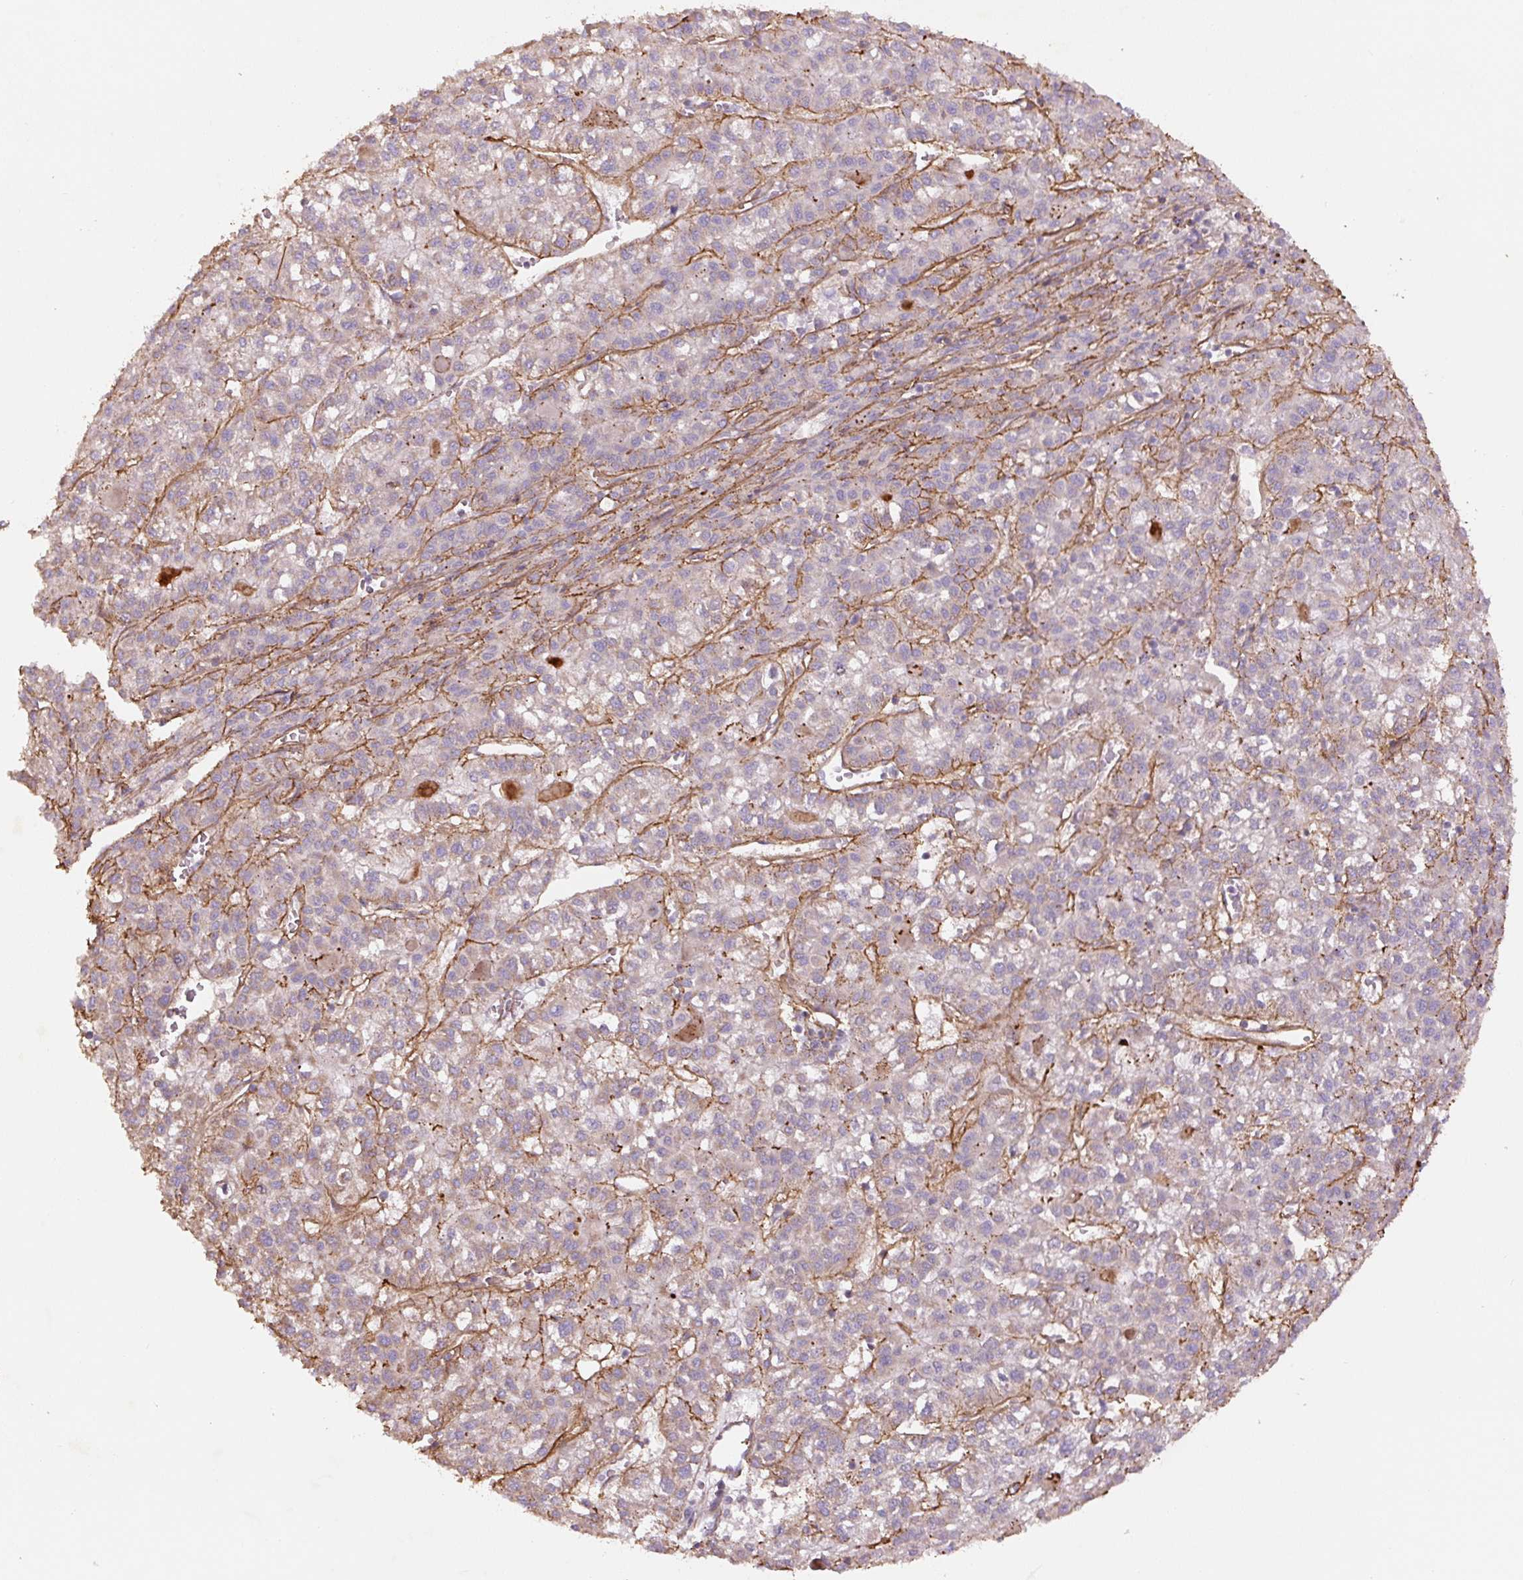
{"staining": {"intensity": "moderate", "quantity": "25%-75%", "location": "cytoplasmic/membranous"}, "tissue": "liver cancer", "cell_type": "Tumor cells", "image_type": "cancer", "snomed": [{"axis": "morphology", "description": "Carcinoma, Hepatocellular, NOS"}, {"axis": "topography", "description": "Liver"}], "caption": "DAB immunohistochemical staining of liver hepatocellular carcinoma reveals moderate cytoplasmic/membranous protein staining in about 25%-75% of tumor cells.", "gene": "CCNI2", "patient": {"sex": "female", "age": 43}}